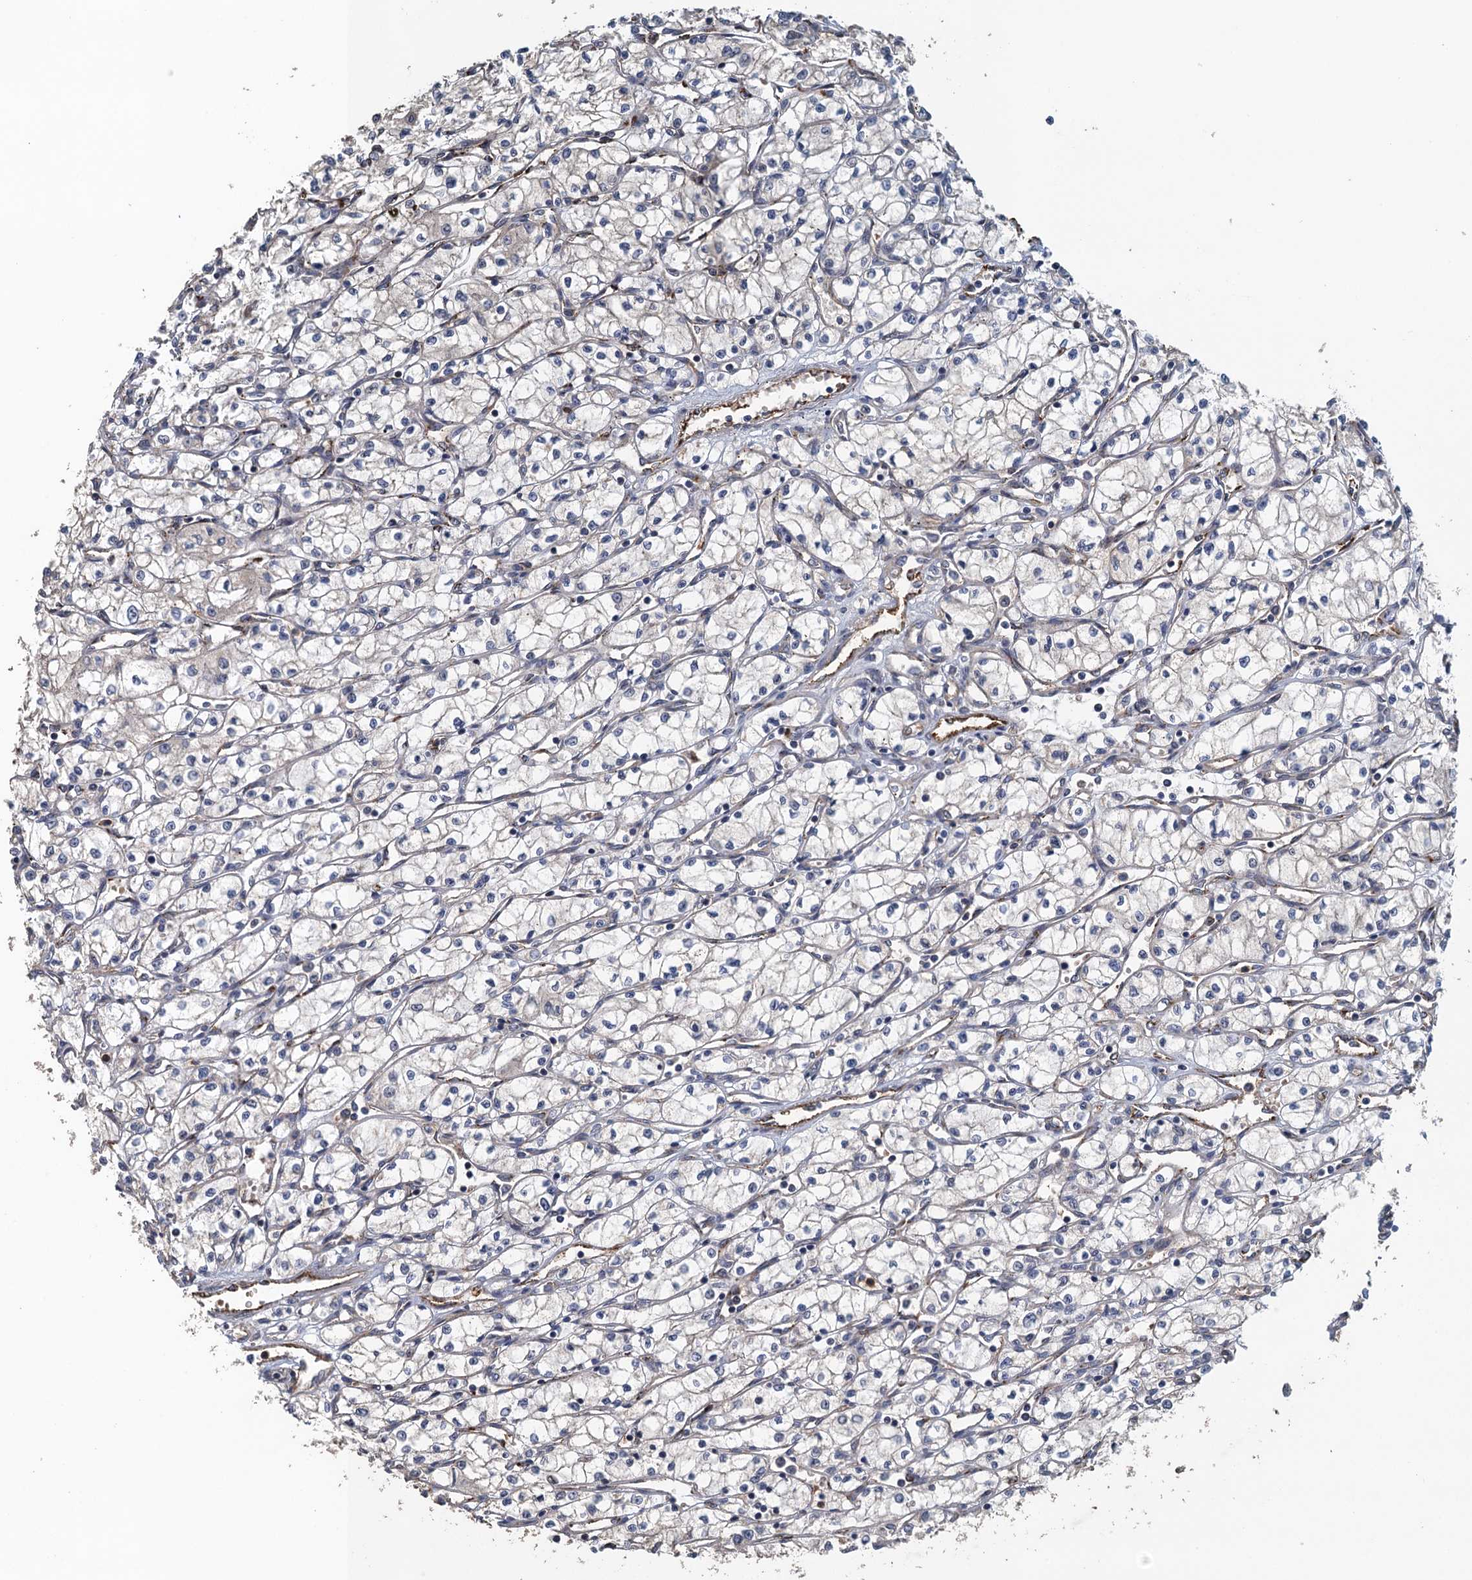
{"staining": {"intensity": "negative", "quantity": "none", "location": "none"}, "tissue": "renal cancer", "cell_type": "Tumor cells", "image_type": "cancer", "snomed": [{"axis": "morphology", "description": "Adenocarcinoma, NOS"}, {"axis": "topography", "description": "Kidney"}], "caption": "This photomicrograph is of renal adenocarcinoma stained with immunohistochemistry (IHC) to label a protein in brown with the nuclei are counter-stained blue. There is no staining in tumor cells.", "gene": "ACSBG1", "patient": {"sex": "male", "age": 59}}